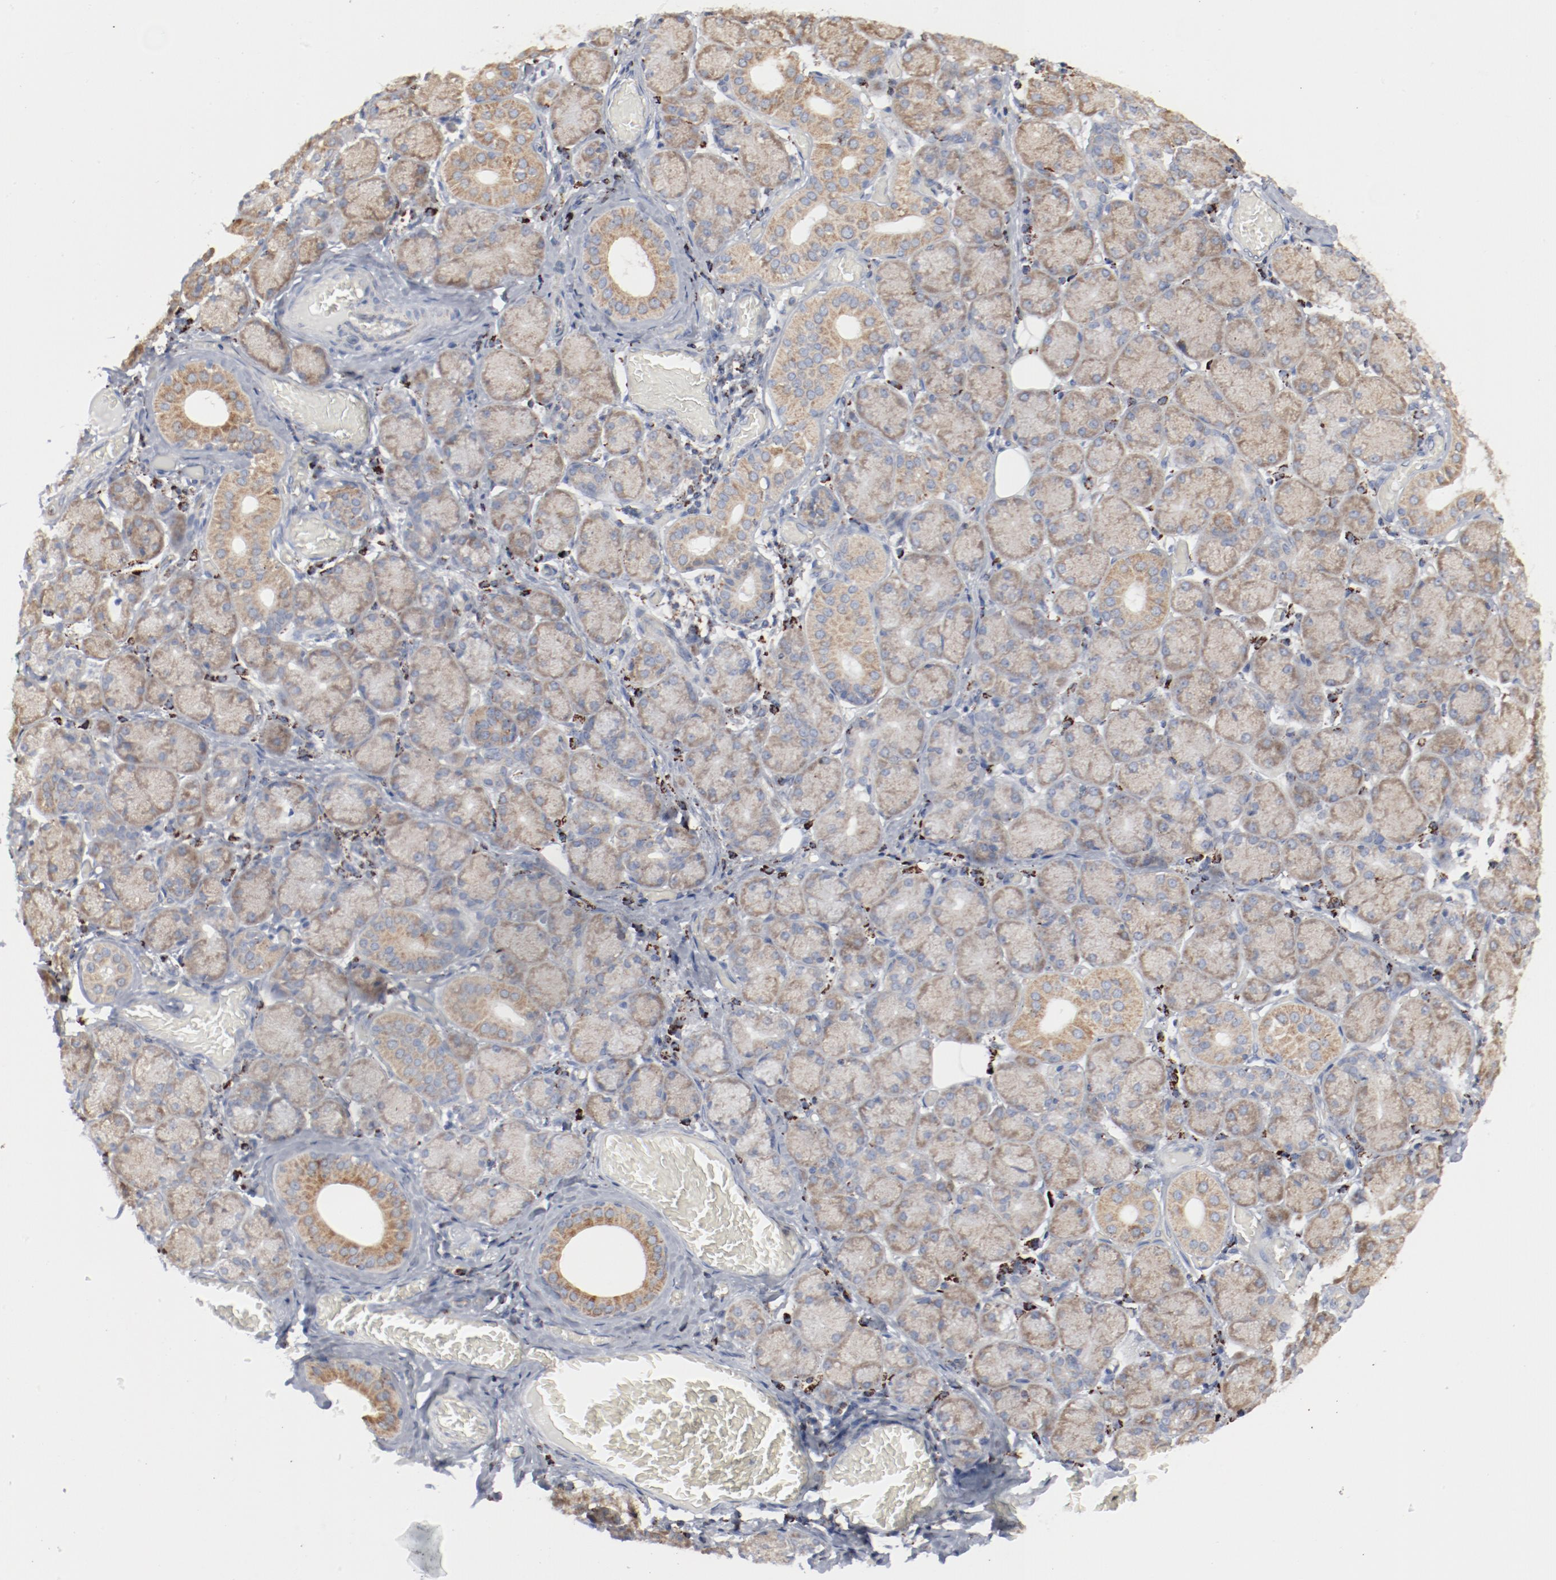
{"staining": {"intensity": "weak", "quantity": "25%-75%", "location": "cytoplasmic/membranous"}, "tissue": "salivary gland", "cell_type": "Glandular cells", "image_type": "normal", "snomed": [{"axis": "morphology", "description": "Normal tissue, NOS"}, {"axis": "topography", "description": "Salivary gland"}], "caption": "Salivary gland stained with a brown dye displays weak cytoplasmic/membranous positive expression in about 25%-75% of glandular cells.", "gene": "SETD3", "patient": {"sex": "female", "age": 24}}